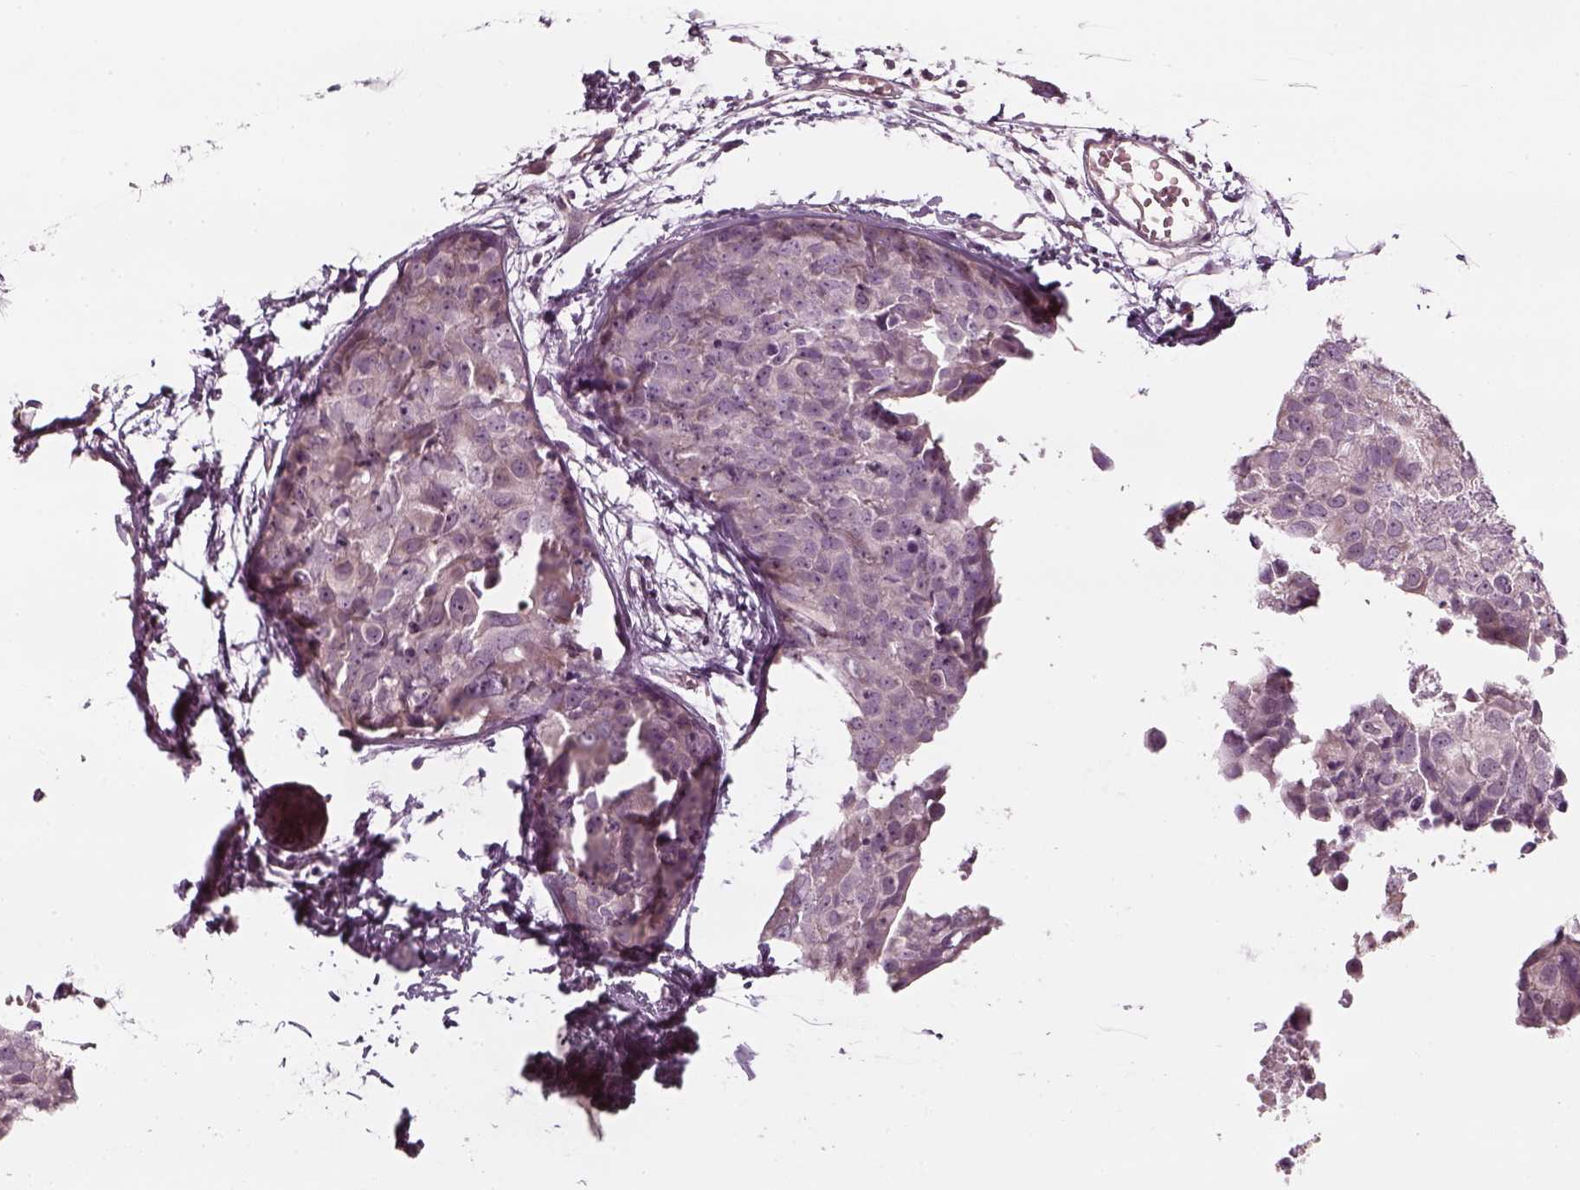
{"staining": {"intensity": "negative", "quantity": "none", "location": "none"}, "tissue": "breast cancer", "cell_type": "Tumor cells", "image_type": "cancer", "snomed": [{"axis": "morphology", "description": "Duct carcinoma"}, {"axis": "topography", "description": "Breast"}], "caption": "Immunohistochemical staining of intraductal carcinoma (breast) demonstrates no significant staining in tumor cells.", "gene": "PNMT", "patient": {"sex": "female", "age": 38}}